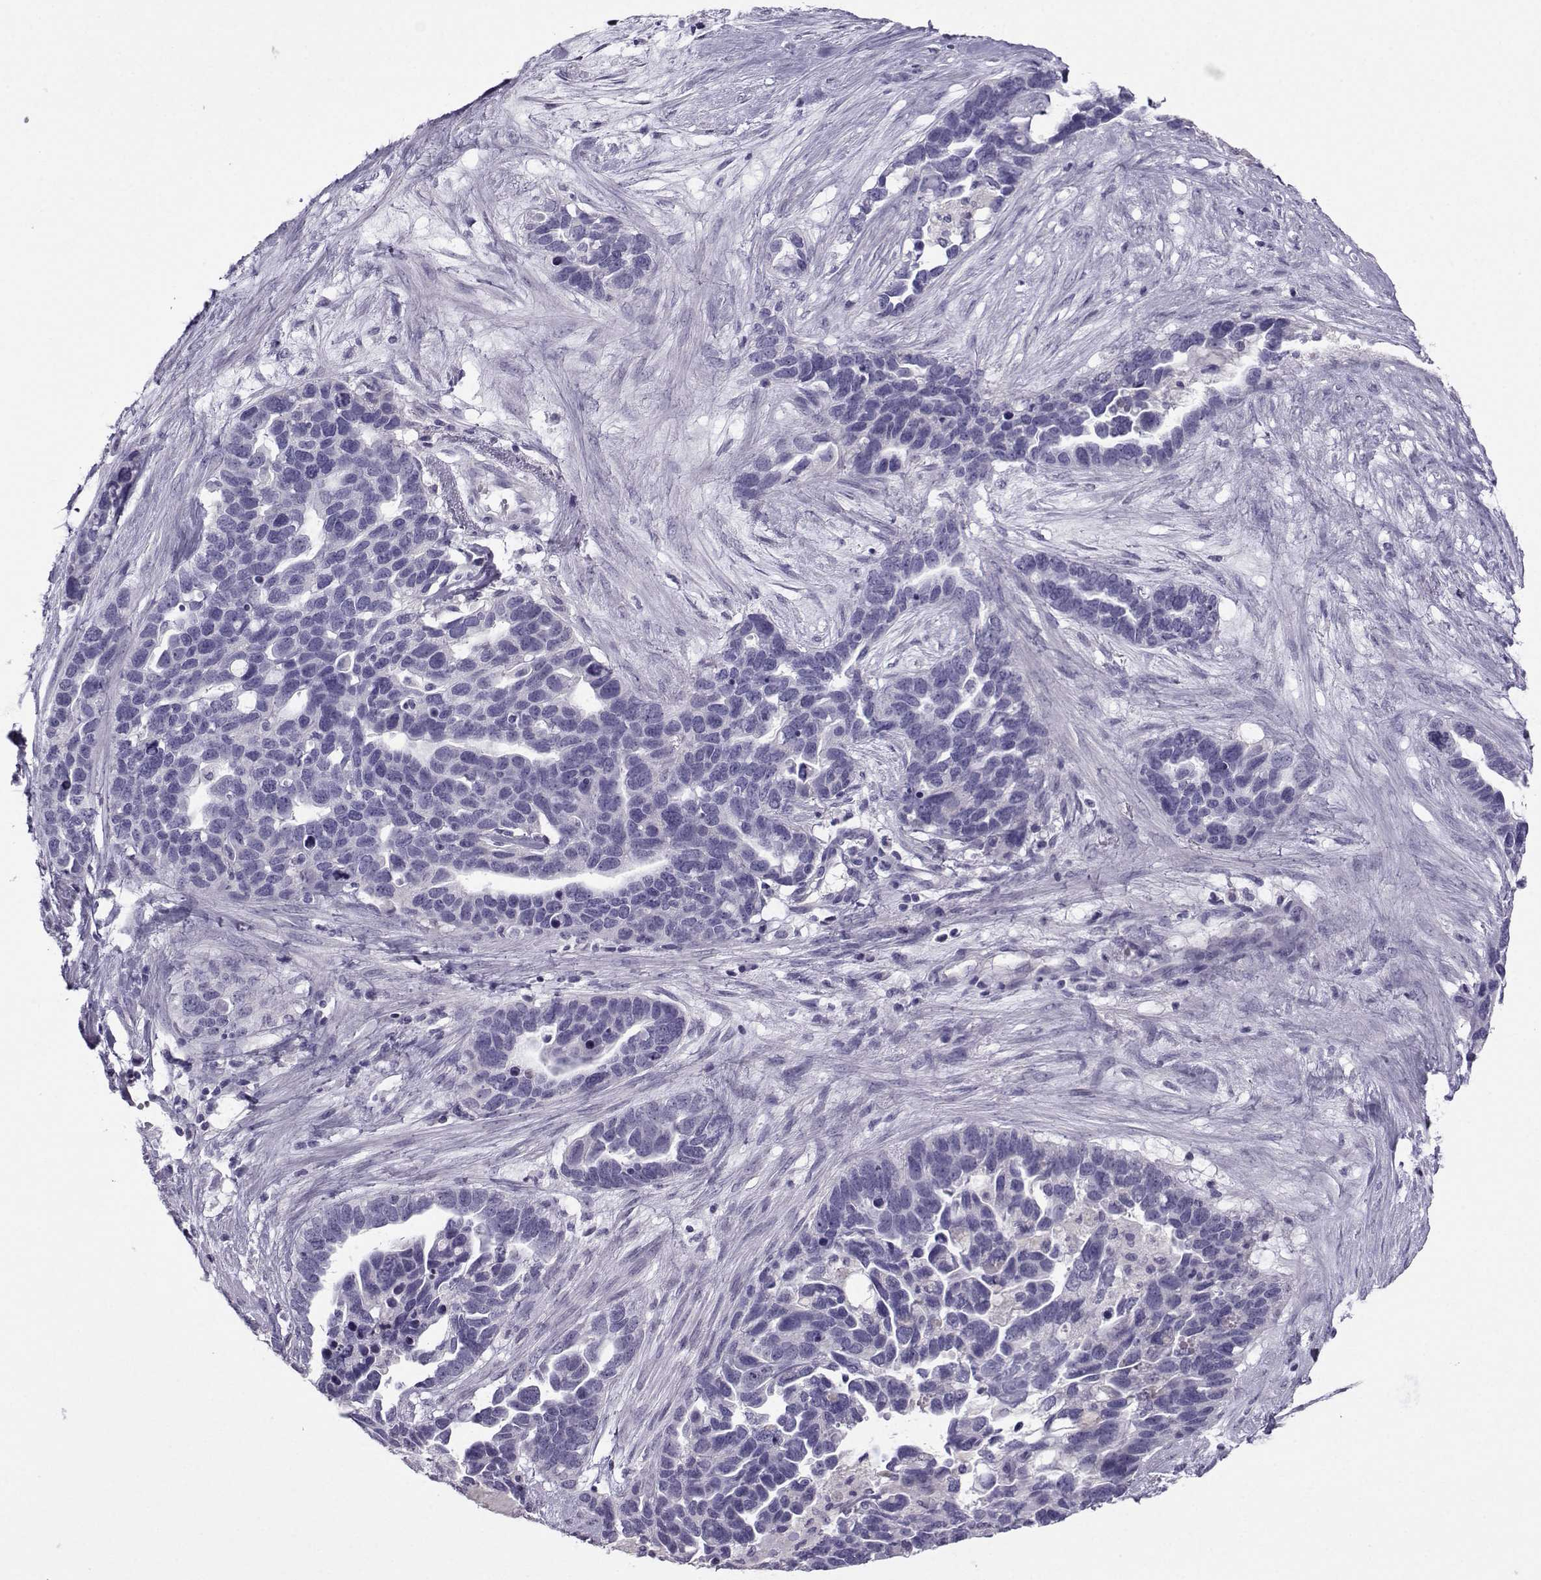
{"staining": {"intensity": "negative", "quantity": "none", "location": "none"}, "tissue": "ovarian cancer", "cell_type": "Tumor cells", "image_type": "cancer", "snomed": [{"axis": "morphology", "description": "Cystadenocarcinoma, serous, NOS"}, {"axis": "topography", "description": "Ovary"}], "caption": "The IHC micrograph has no significant positivity in tumor cells of ovarian serous cystadenocarcinoma tissue.", "gene": "ARMC2", "patient": {"sex": "female", "age": 54}}